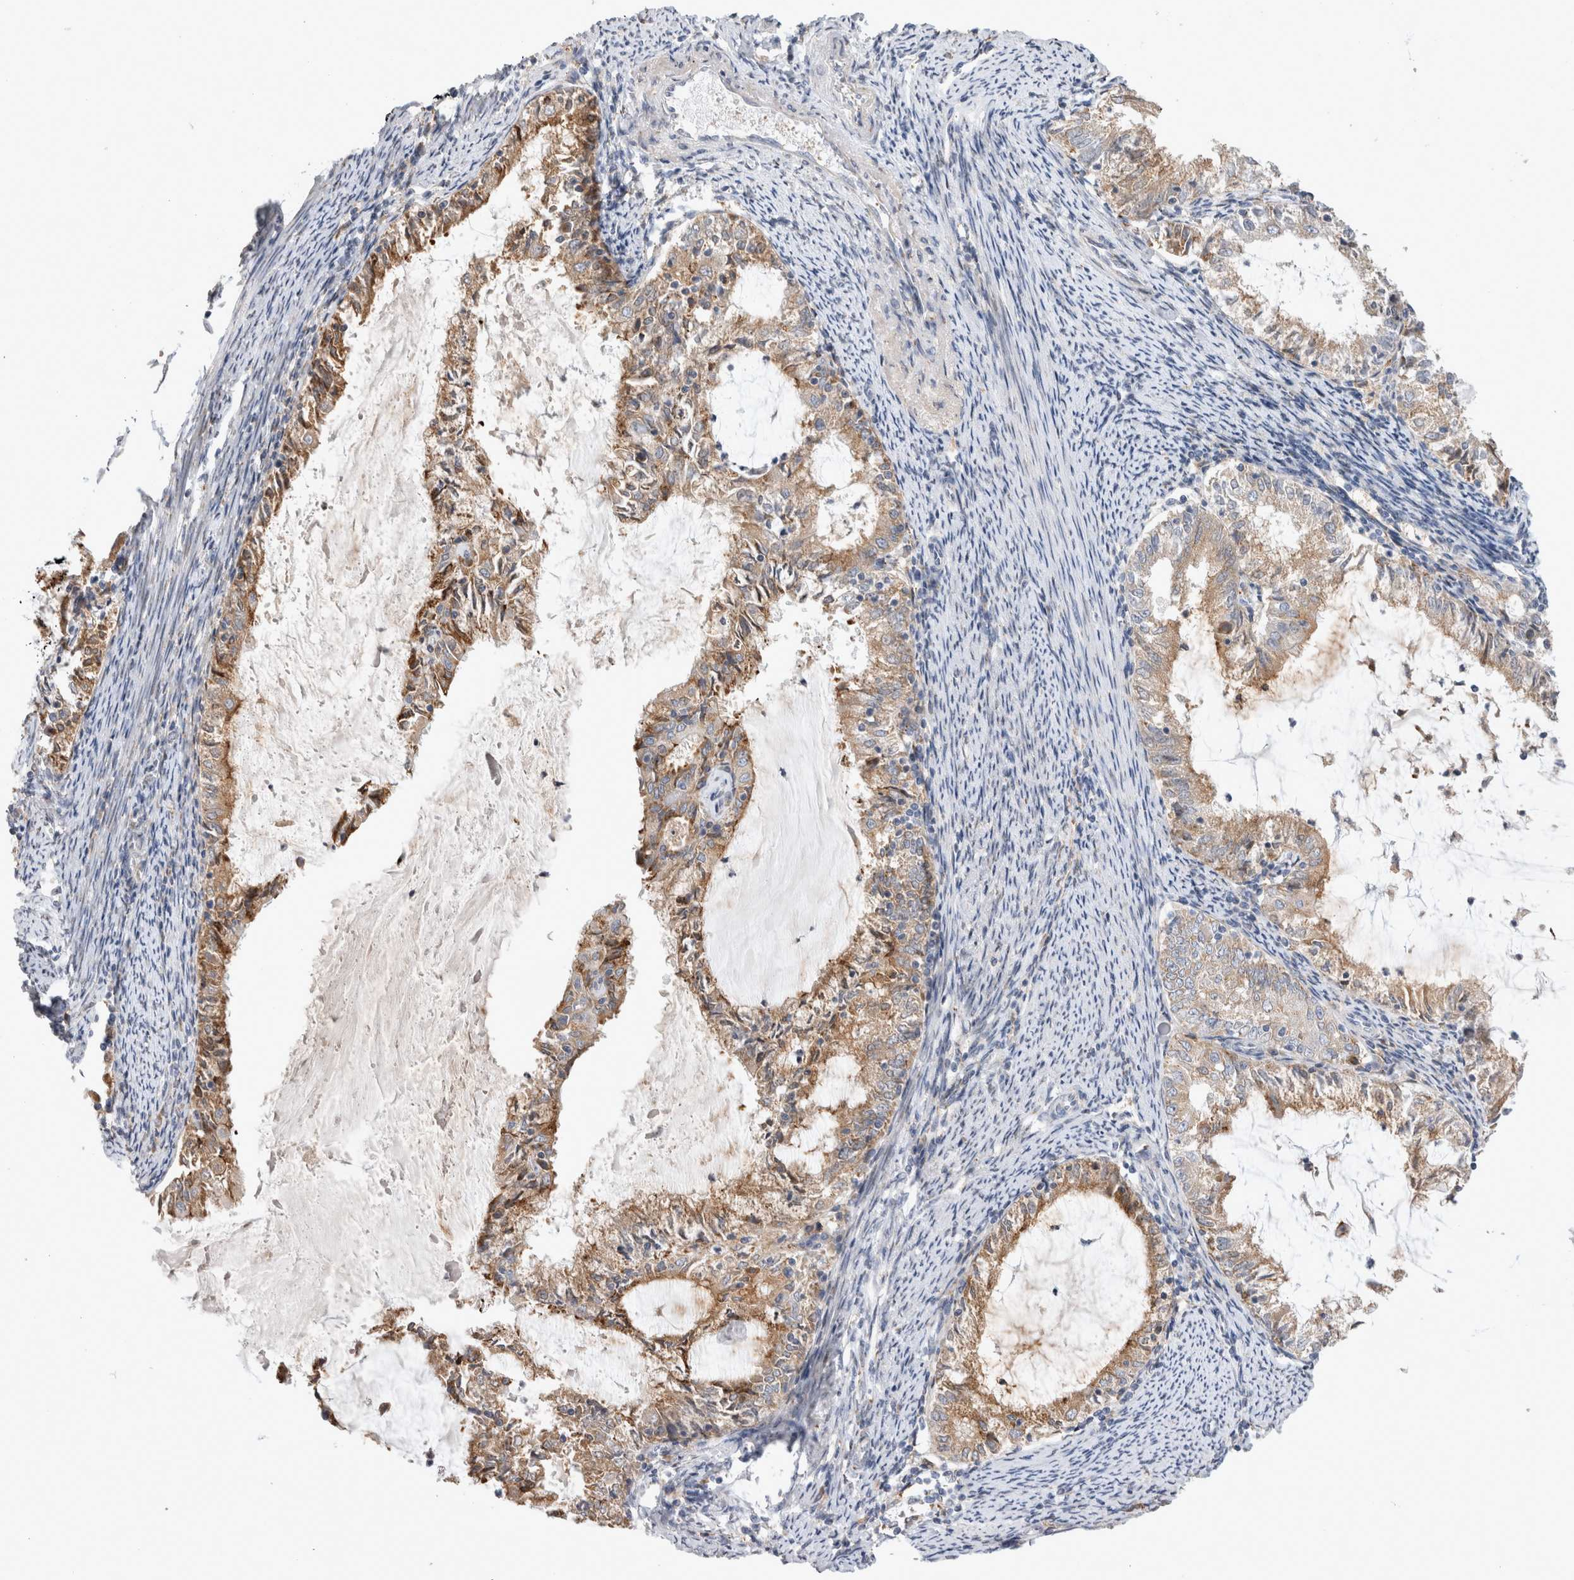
{"staining": {"intensity": "moderate", "quantity": ">75%", "location": "cytoplasmic/membranous"}, "tissue": "endometrial cancer", "cell_type": "Tumor cells", "image_type": "cancer", "snomed": [{"axis": "morphology", "description": "Adenocarcinoma, NOS"}, {"axis": "topography", "description": "Endometrium"}], "caption": "DAB immunohistochemical staining of adenocarcinoma (endometrial) demonstrates moderate cytoplasmic/membranous protein expression in about >75% of tumor cells.", "gene": "TRMT9B", "patient": {"sex": "female", "age": 57}}